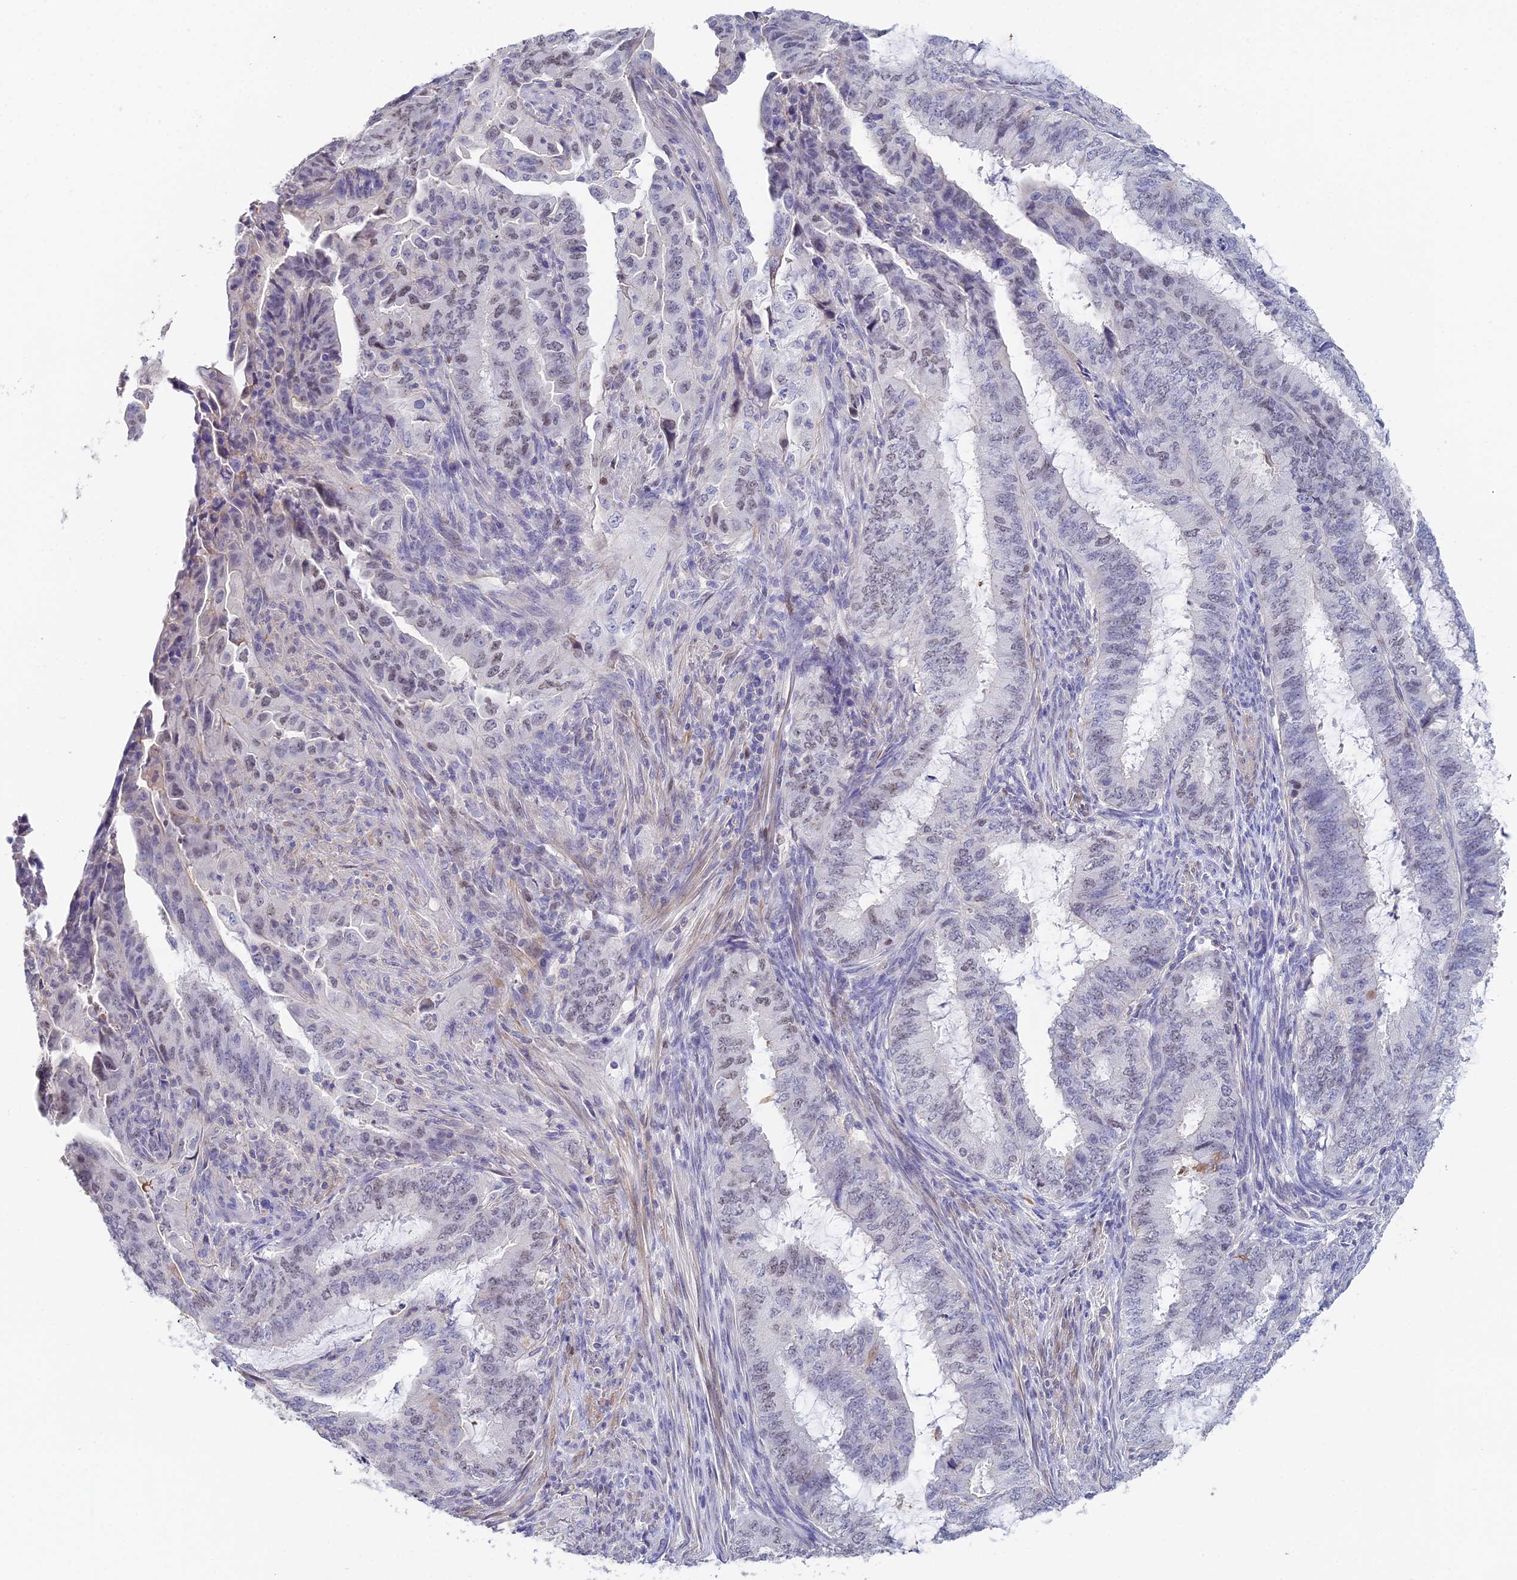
{"staining": {"intensity": "weak", "quantity": "<25%", "location": "nuclear"}, "tissue": "endometrial cancer", "cell_type": "Tumor cells", "image_type": "cancer", "snomed": [{"axis": "morphology", "description": "Adenocarcinoma, NOS"}, {"axis": "topography", "description": "Endometrium"}], "caption": "Immunohistochemistry of endometrial cancer (adenocarcinoma) reveals no expression in tumor cells.", "gene": "MCM2", "patient": {"sex": "female", "age": 51}}